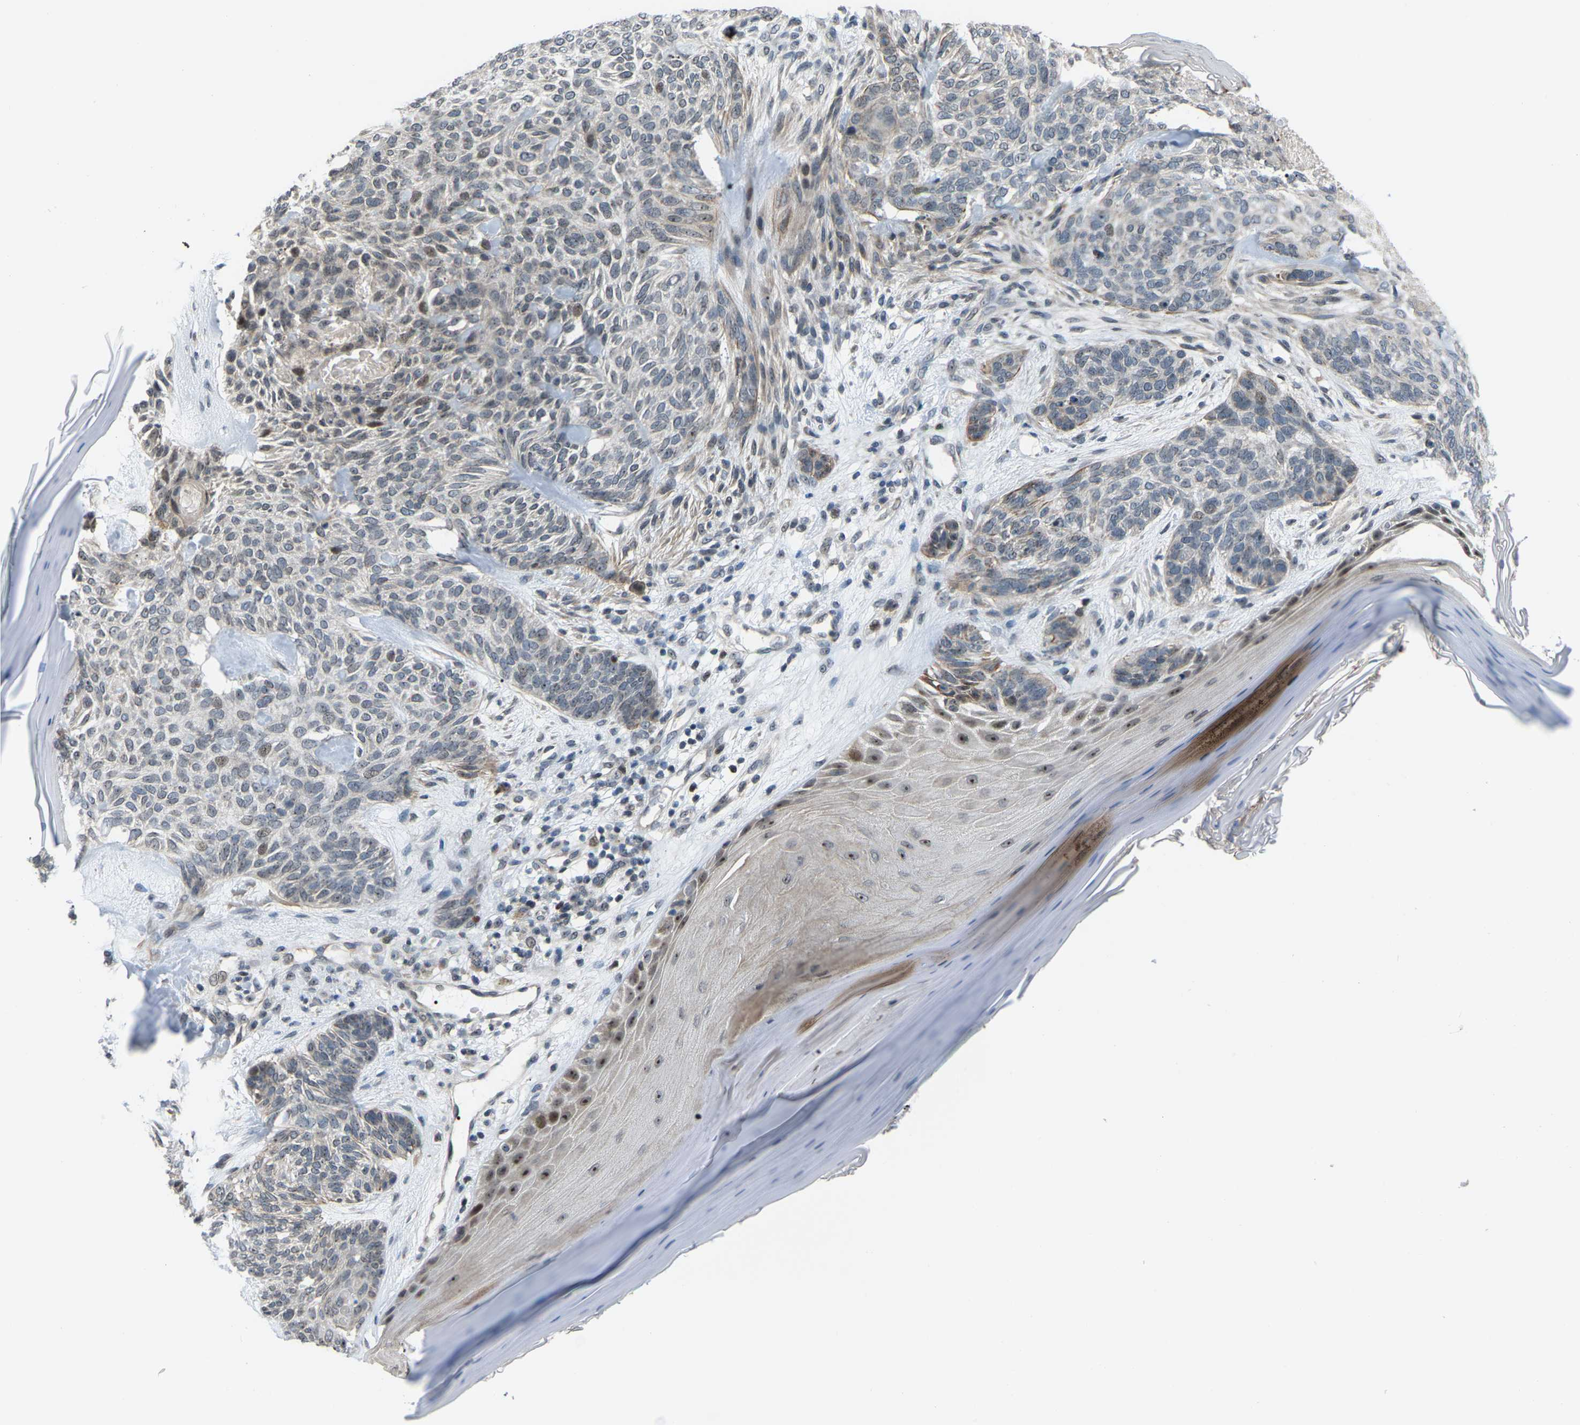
{"staining": {"intensity": "negative", "quantity": "none", "location": "none"}, "tissue": "skin cancer", "cell_type": "Tumor cells", "image_type": "cancer", "snomed": [{"axis": "morphology", "description": "Basal cell carcinoma"}, {"axis": "topography", "description": "Skin"}], "caption": "DAB immunohistochemical staining of human basal cell carcinoma (skin) exhibits no significant staining in tumor cells.", "gene": "CROT", "patient": {"sex": "male", "age": 55}}